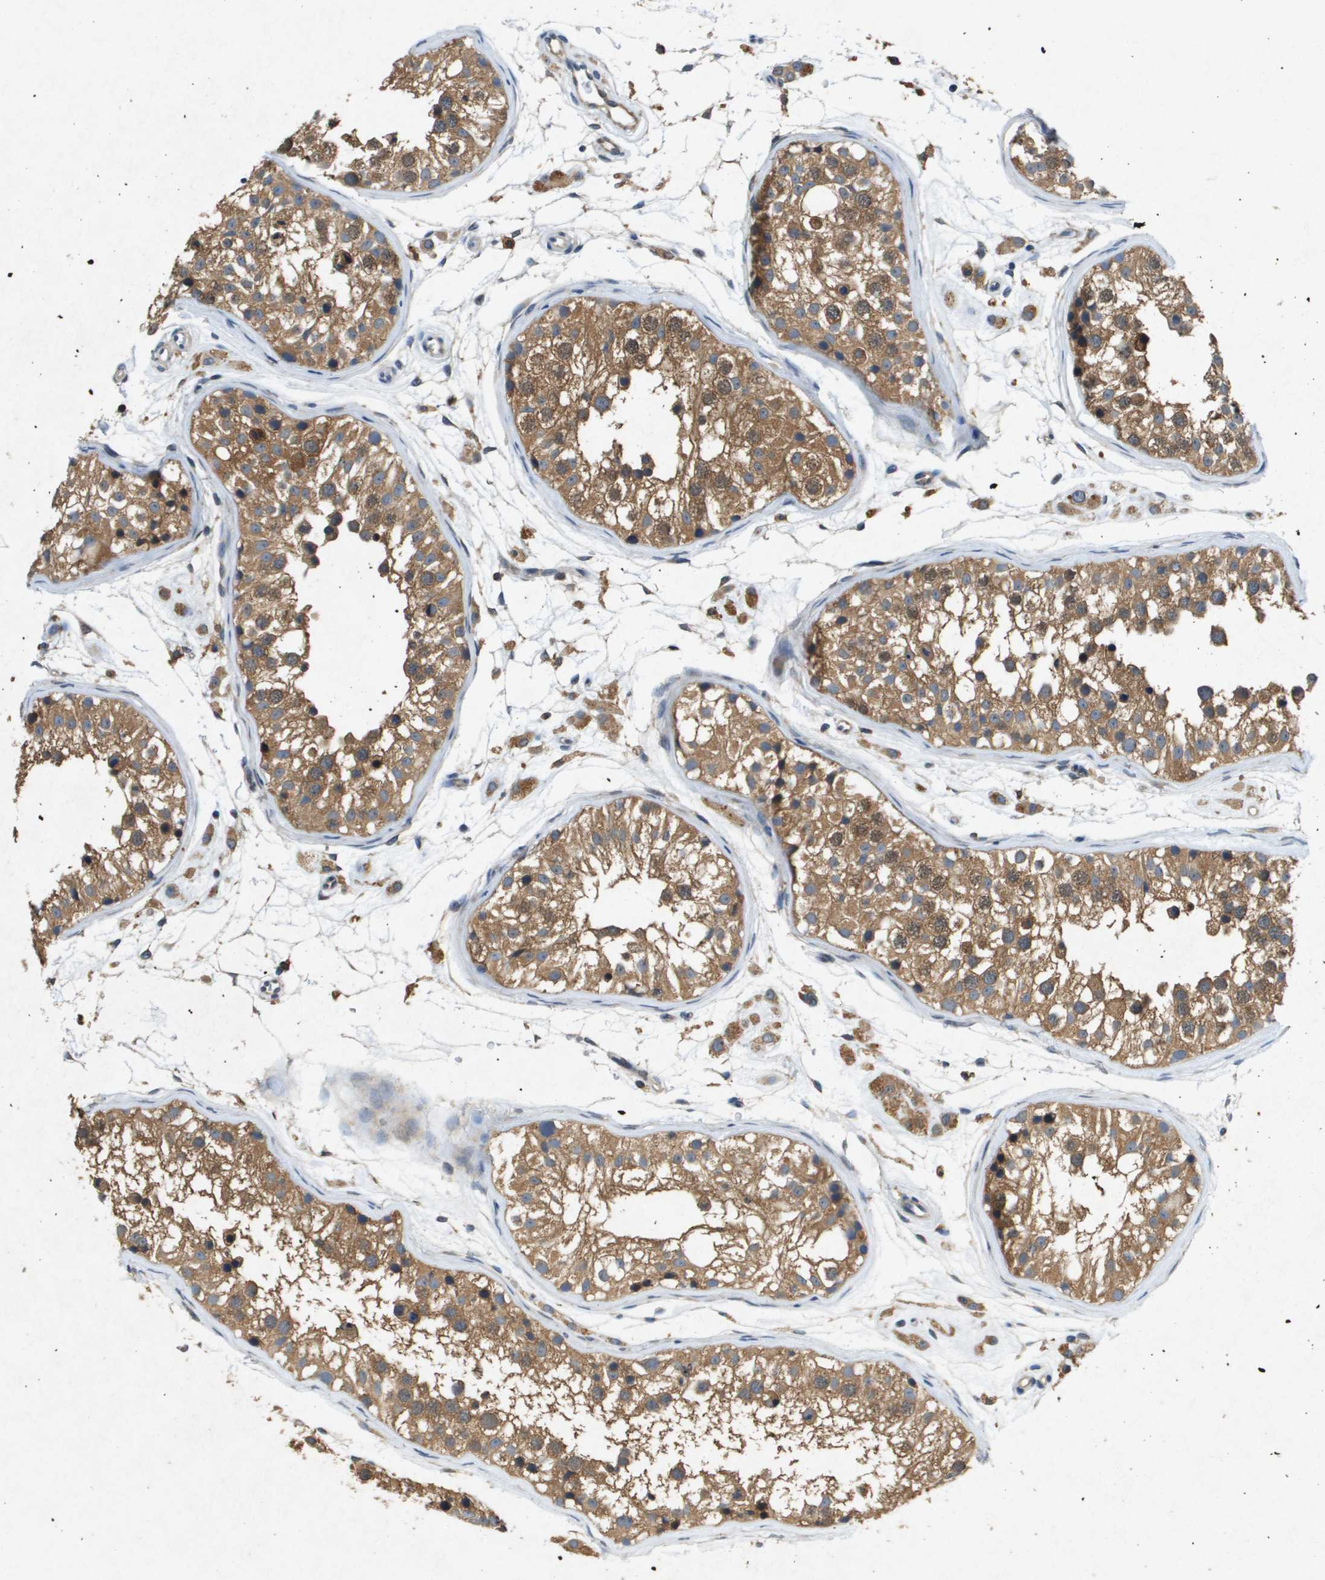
{"staining": {"intensity": "moderate", "quantity": ">75%", "location": "cytoplasmic/membranous"}, "tissue": "testis", "cell_type": "Cells in seminiferous ducts", "image_type": "normal", "snomed": [{"axis": "morphology", "description": "Normal tissue, NOS"}, {"axis": "morphology", "description": "Adenocarcinoma, metastatic, NOS"}, {"axis": "topography", "description": "Testis"}], "caption": "Testis was stained to show a protein in brown. There is medium levels of moderate cytoplasmic/membranous expression in approximately >75% of cells in seminiferous ducts. (DAB = brown stain, brightfield microscopy at high magnification).", "gene": "PTPRT", "patient": {"sex": "male", "age": 26}}